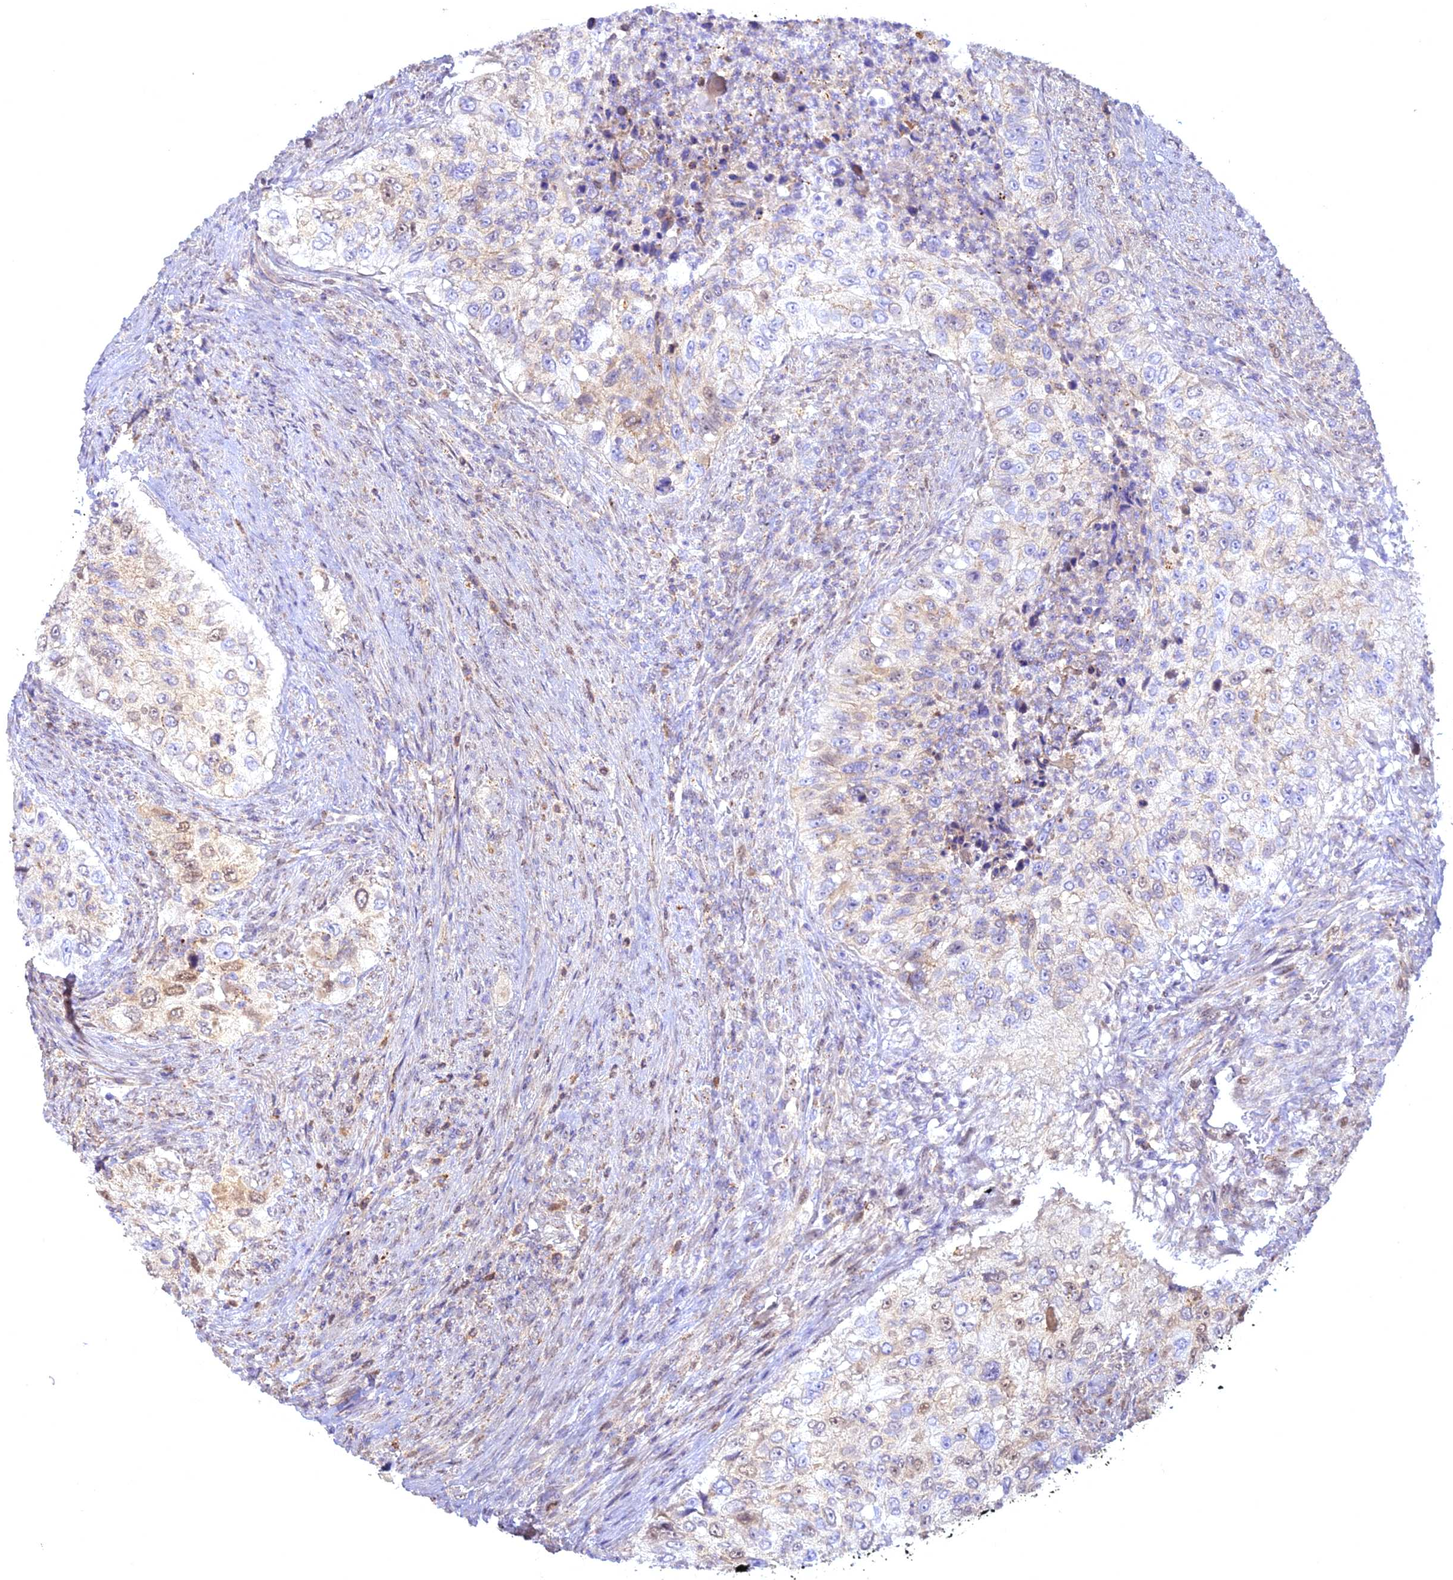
{"staining": {"intensity": "weak", "quantity": "<25%", "location": "cytoplasmic/membranous,nuclear"}, "tissue": "urothelial cancer", "cell_type": "Tumor cells", "image_type": "cancer", "snomed": [{"axis": "morphology", "description": "Urothelial carcinoma, High grade"}, {"axis": "topography", "description": "Urinary bladder"}], "caption": "Protein analysis of high-grade urothelial carcinoma displays no significant positivity in tumor cells. (DAB immunohistochemistry (IHC) visualized using brightfield microscopy, high magnification).", "gene": "CENPV", "patient": {"sex": "female", "age": 60}}